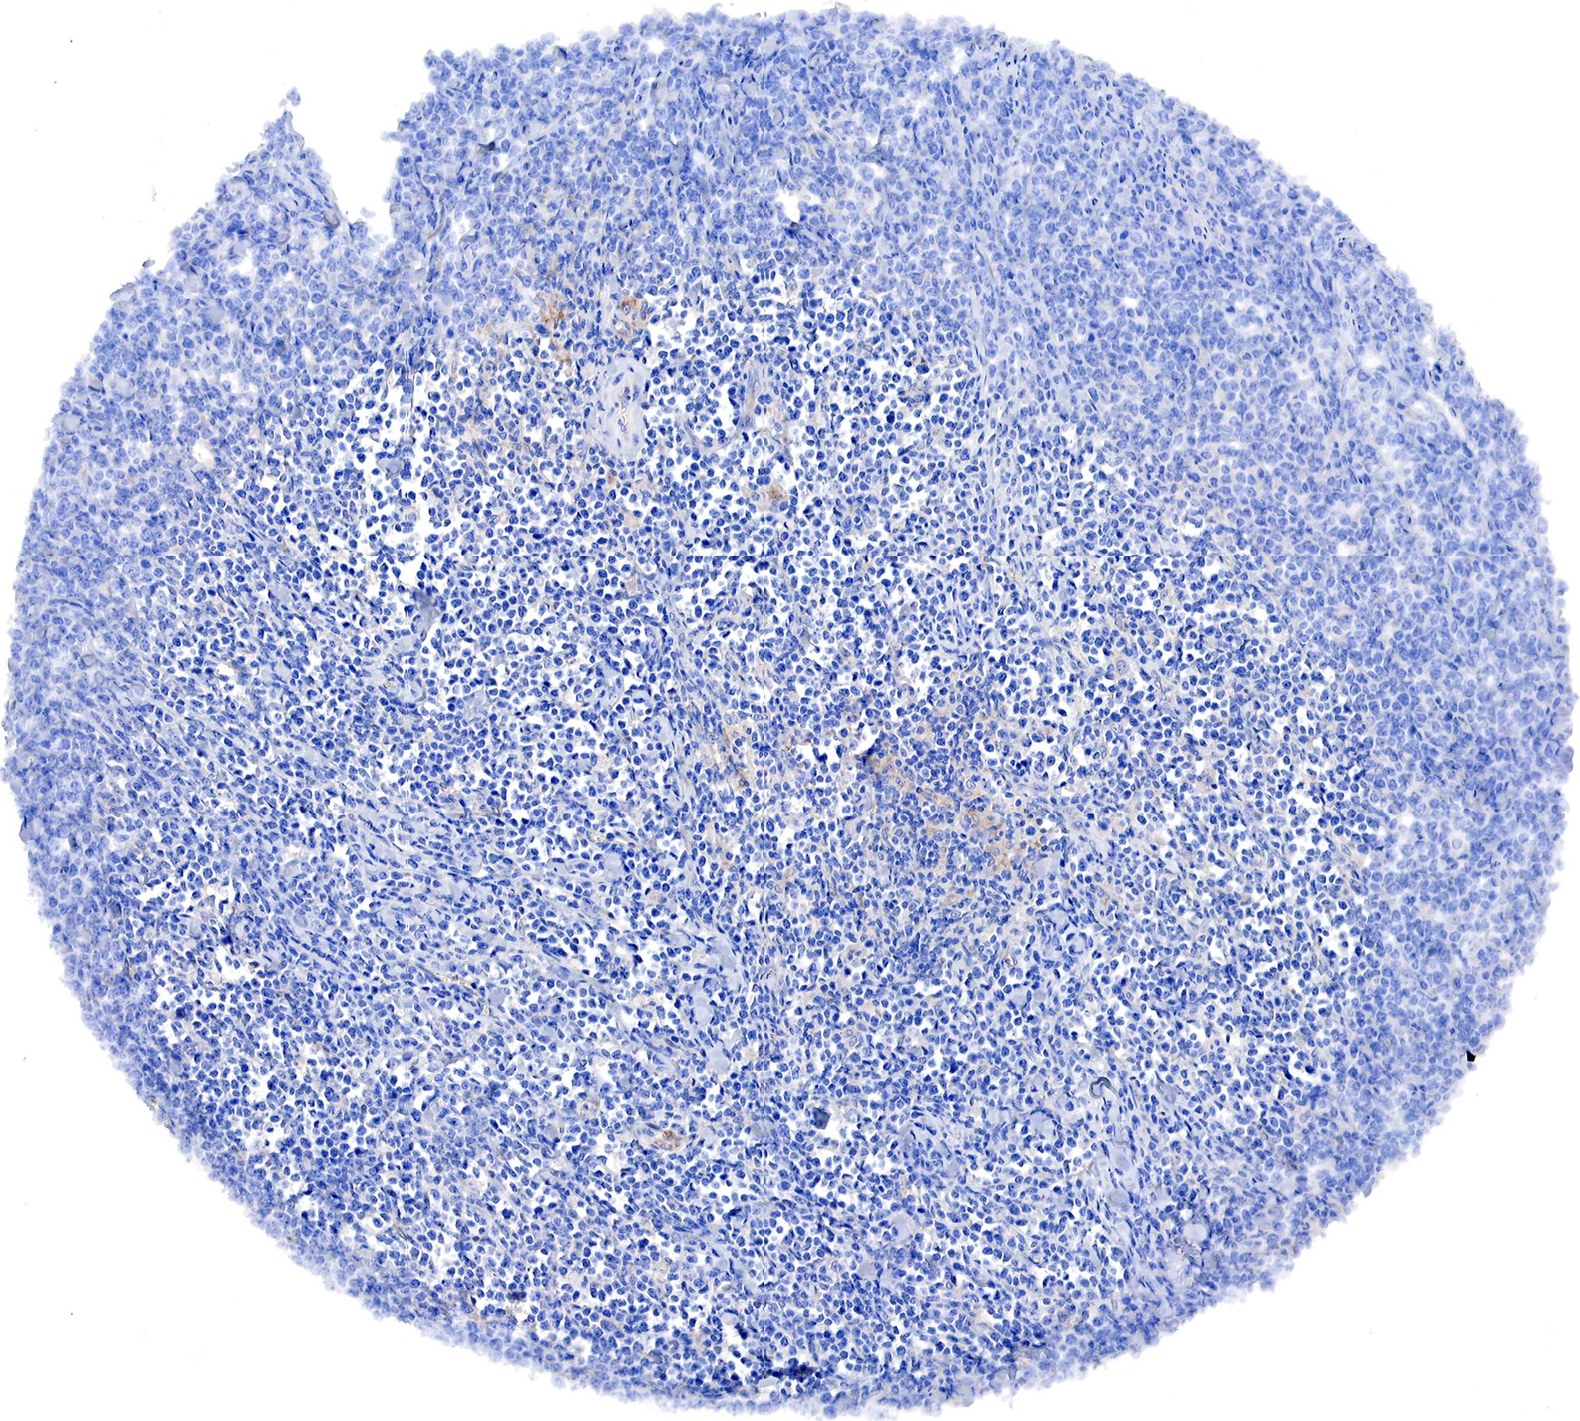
{"staining": {"intensity": "negative", "quantity": "none", "location": "none"}, "tissue": "lymphoma", "cell_type": "Tumor cells", "image_type": "cancer", "snomed": [{"axis": "morphology", "description": "Malignant lymphoma, non-Hodgkin's type, High grade"}, {"axis": "topography", "description": "Small intestine"}, {"axis": "topography", "description": "Colon"}], "caption": "Tumor cells are negative for protein expression in human malignant lymphoma, non-Hodgkin's type (high-grade). (Brightfield microscopy of DAB IHC at high magnification).", "gene": "RDX", "patient": {"sex": "male", "age": 8}}